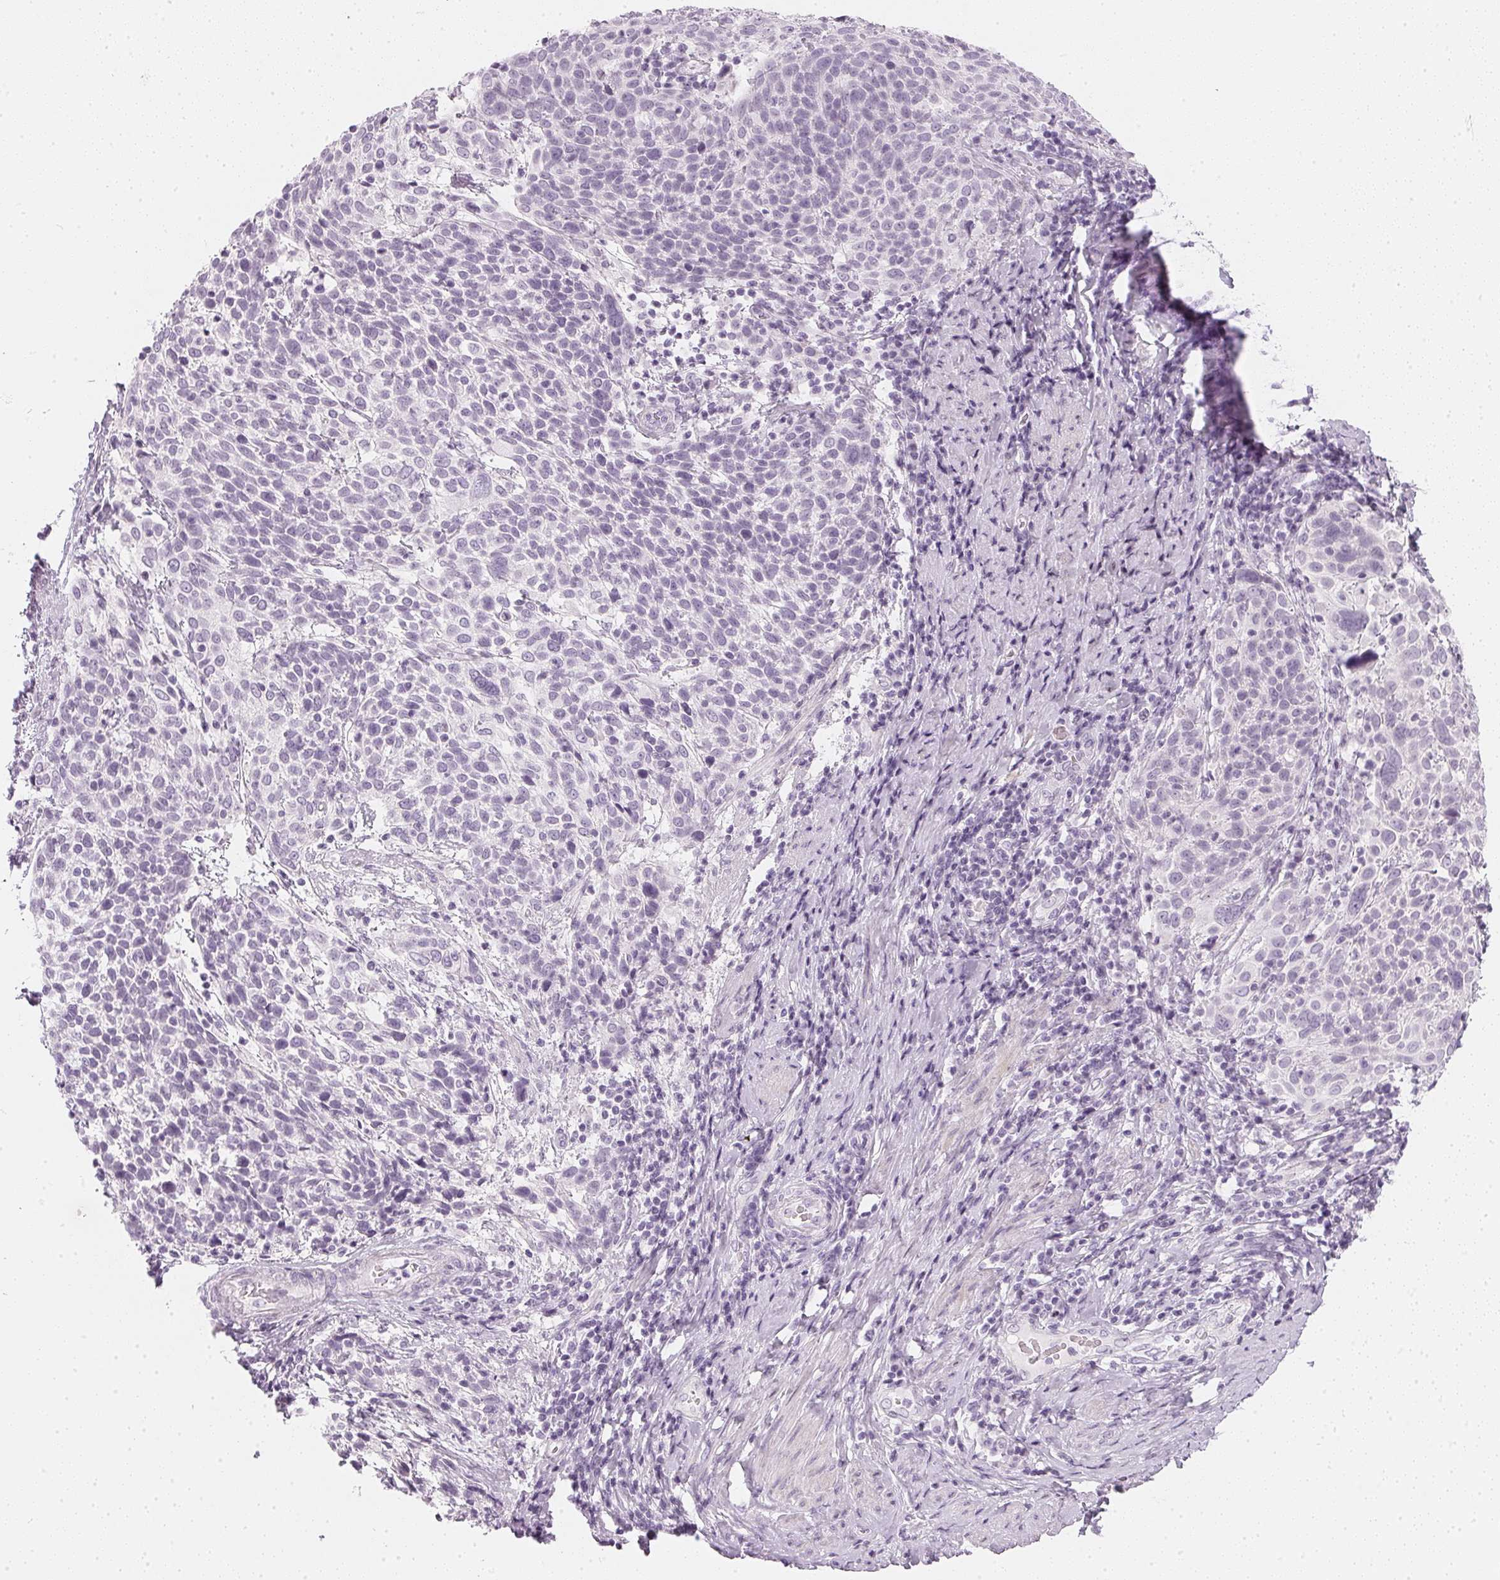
{"staining": {"intensity": "negative", "quantity": "none", "location": "none"}, "tissue": "cervical cancer", "cell_type": "Tumor cells", "image_type": "cancer", "snomed": [{"axis": "morphology", "description": "Squamous cell carcinoma, NOS"}, {"axis": "topography", "description": "Cervix"}], "caption": "Micrograph shows no significant protein staining in tumor cells of cervical cancer (squamous cell carcinoma).", "gene": "CHST4", "patient": {"sex": "female", "age": 61}}